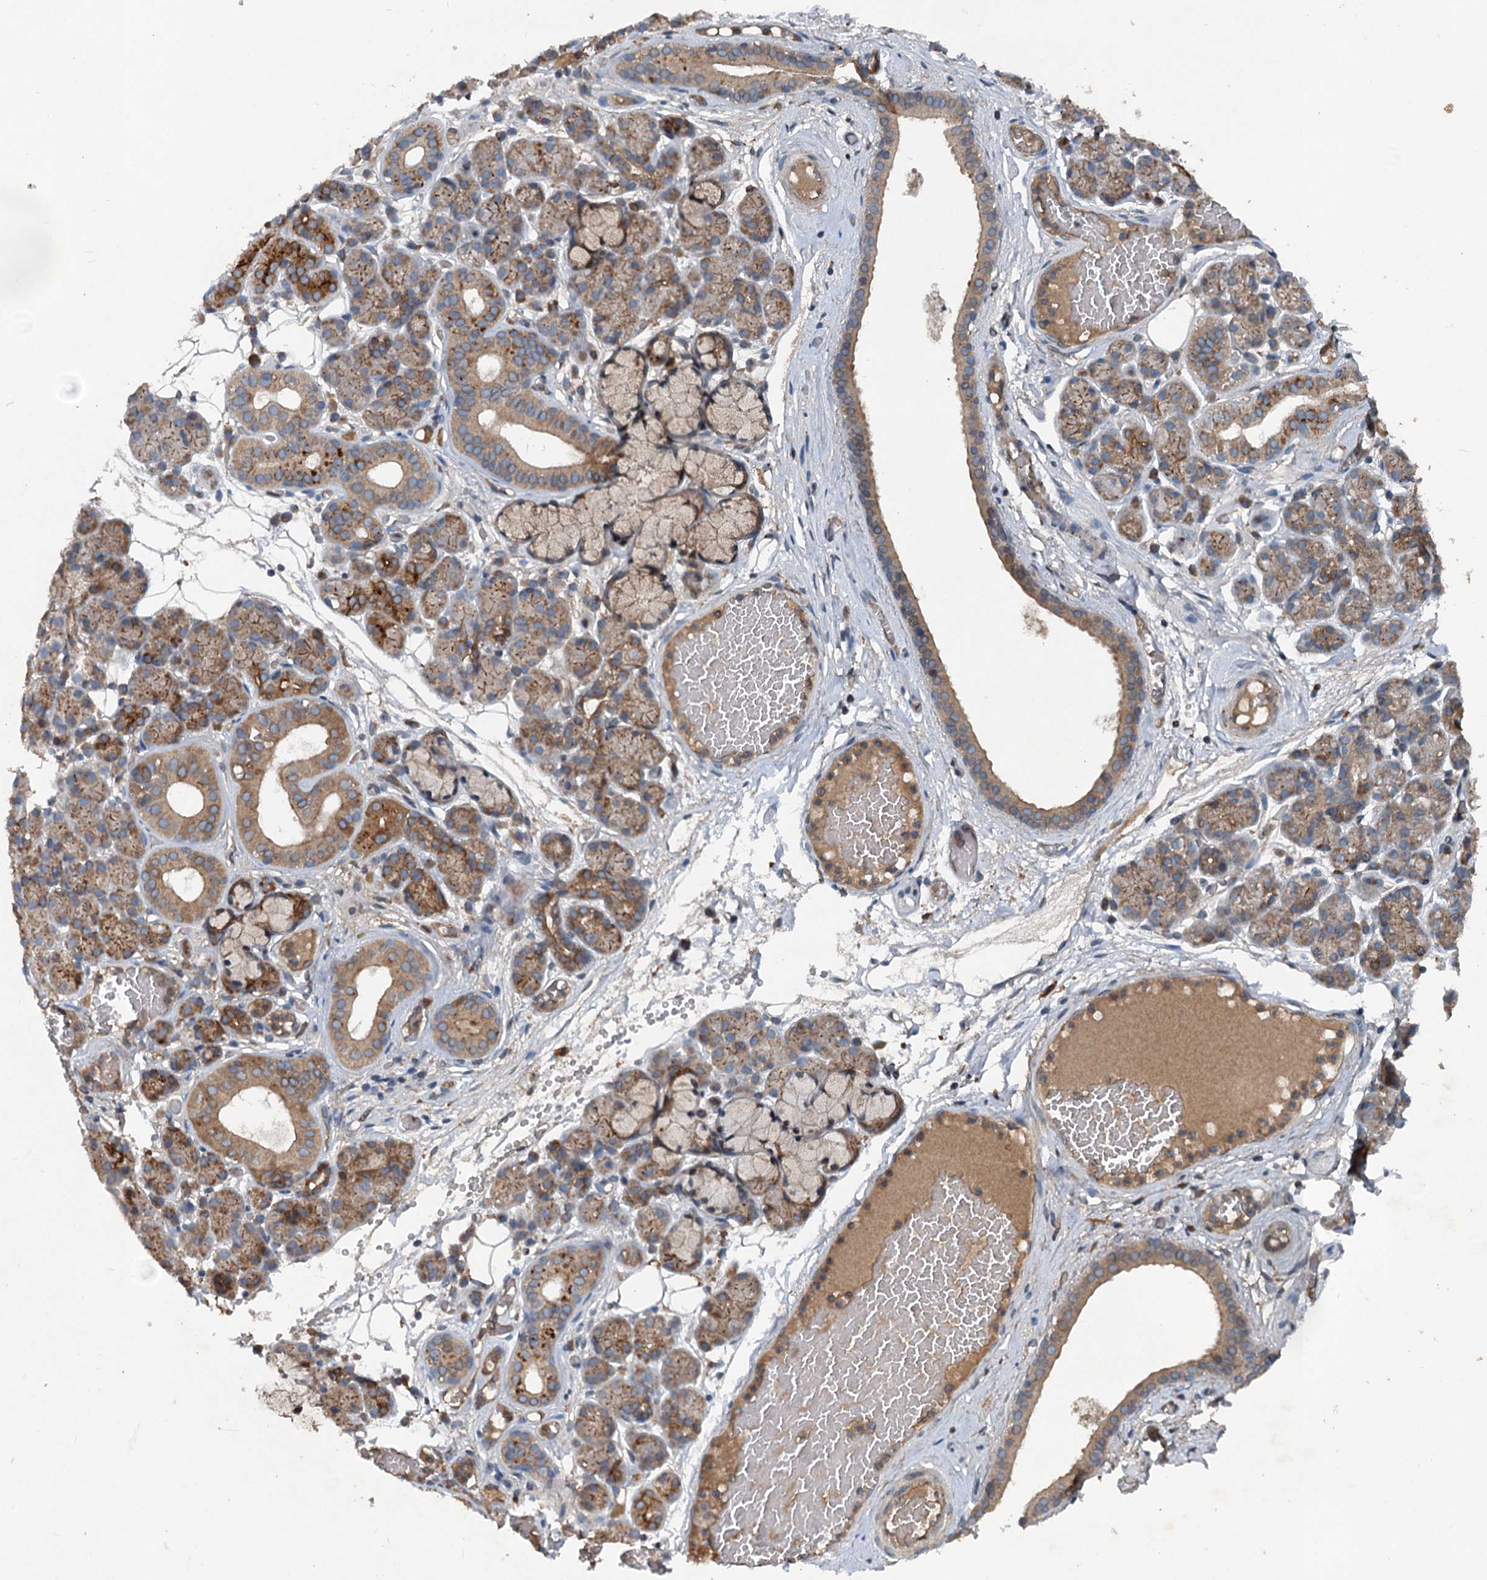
{"staining": {"intensity": "moderate", "quantity": "25%-75%", "location": "cytoplasmic/membranous"}, "tissue": "salivary gland", "cell_type": "Glandular cells", "image_type": "normal", "snomed": [{"axis": "morphology", "description": "Normal tissue, NOS"}, {"axis": "topography", "description": "Salivary gland"}], "caption": "A histopathology image showing moderate cytoplasmic/membranous staining in about 25%-75% of glandular cells in unremarkable salivary gland, as visualized by brown immunohistochemical staining.", "gene": "TAPBPL", "patient": {"sex": "male", "age": 63}}